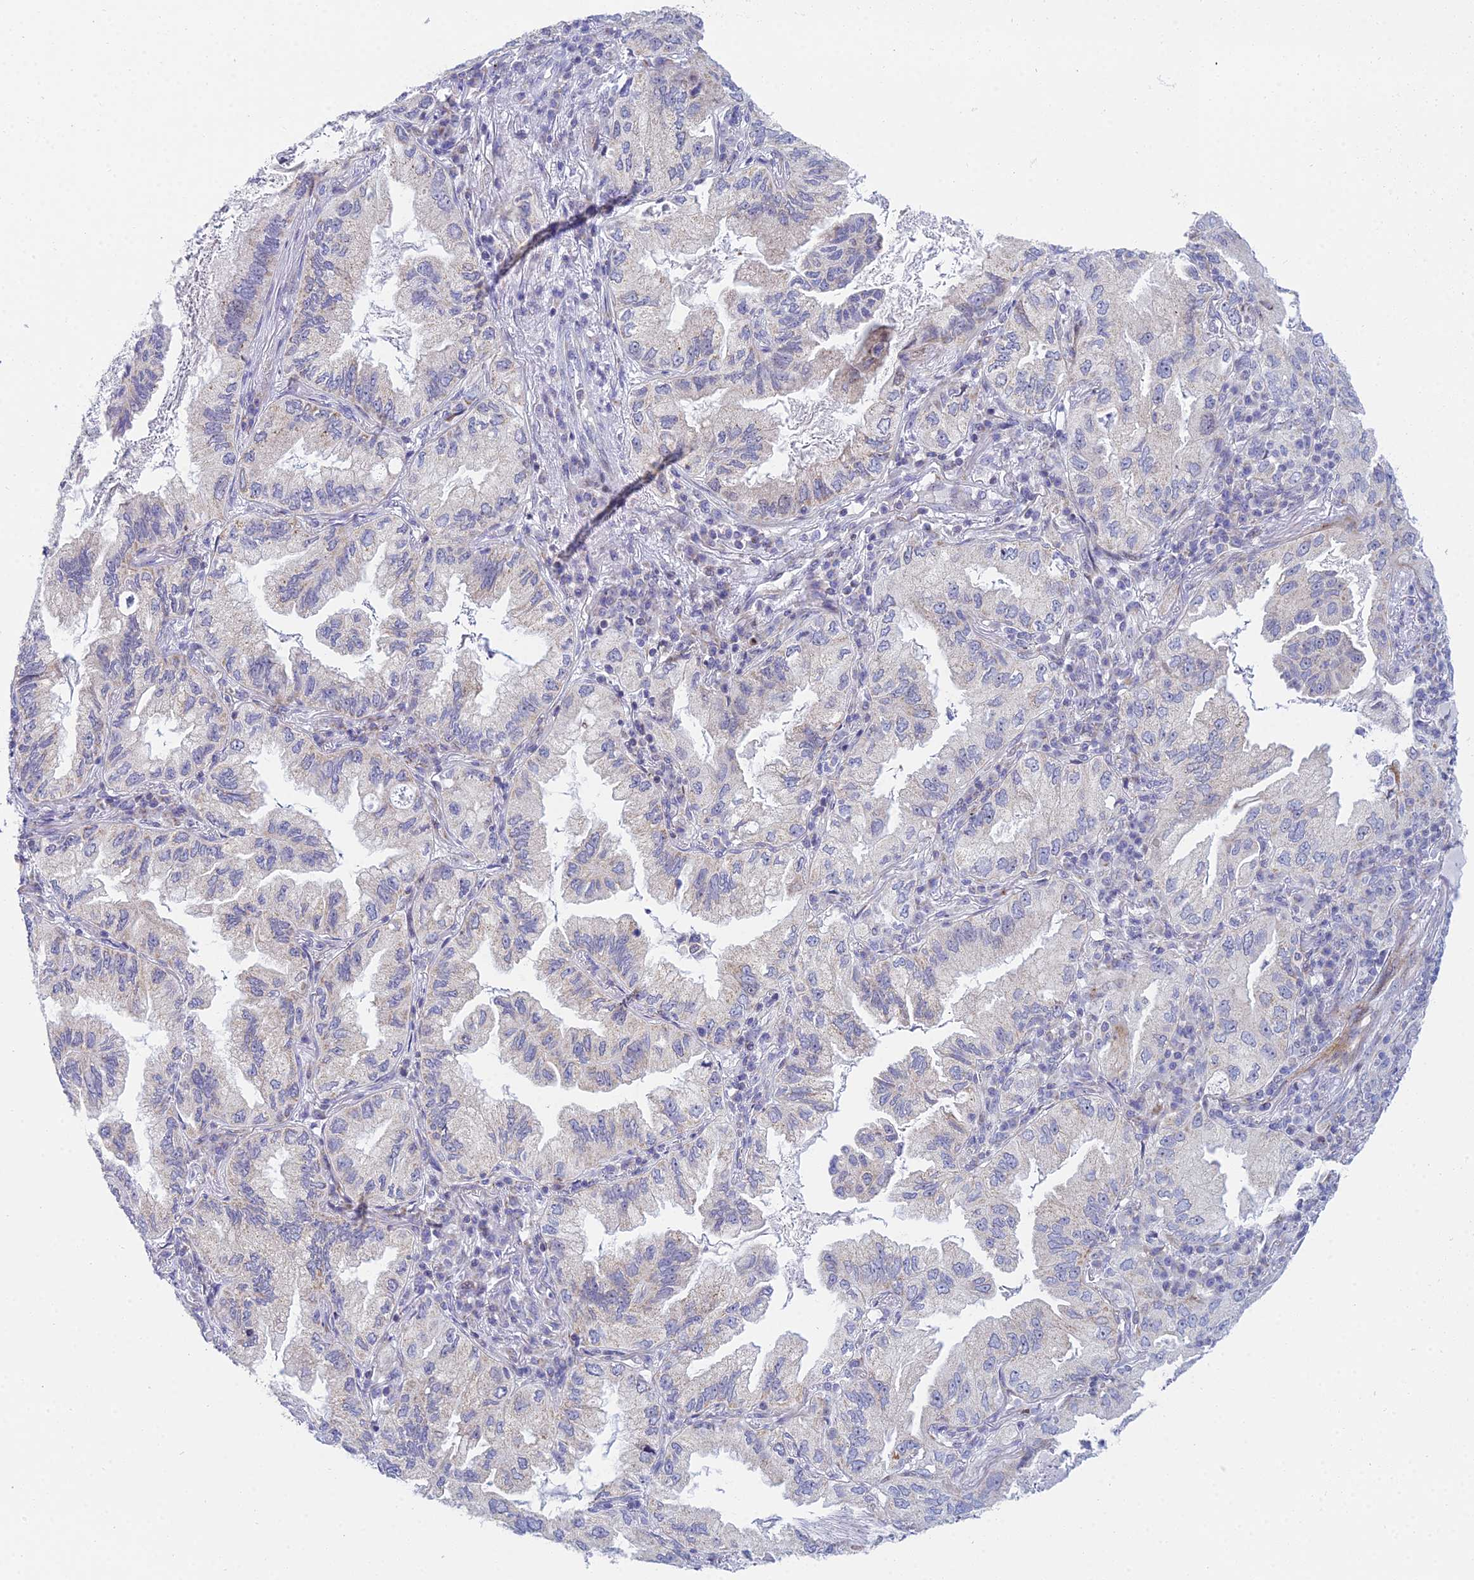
{"staining": {"intensity": "negative", "quantity": "none", "location": "none"}, "tissue": "lung cancer", "cell_type": "Tumor cells", "image_type": "cancer", "snomed": [{"axis": "morphology", "description": "Adenocarcinoma, NOS"}, {"axis": "topography", "description": "Lung"}], "caption": "There is no significant staining in tumor cells of adenocarcinoma (lung).", "gene": "PRR13", "patient": {"sex": "female", "age": 69}}